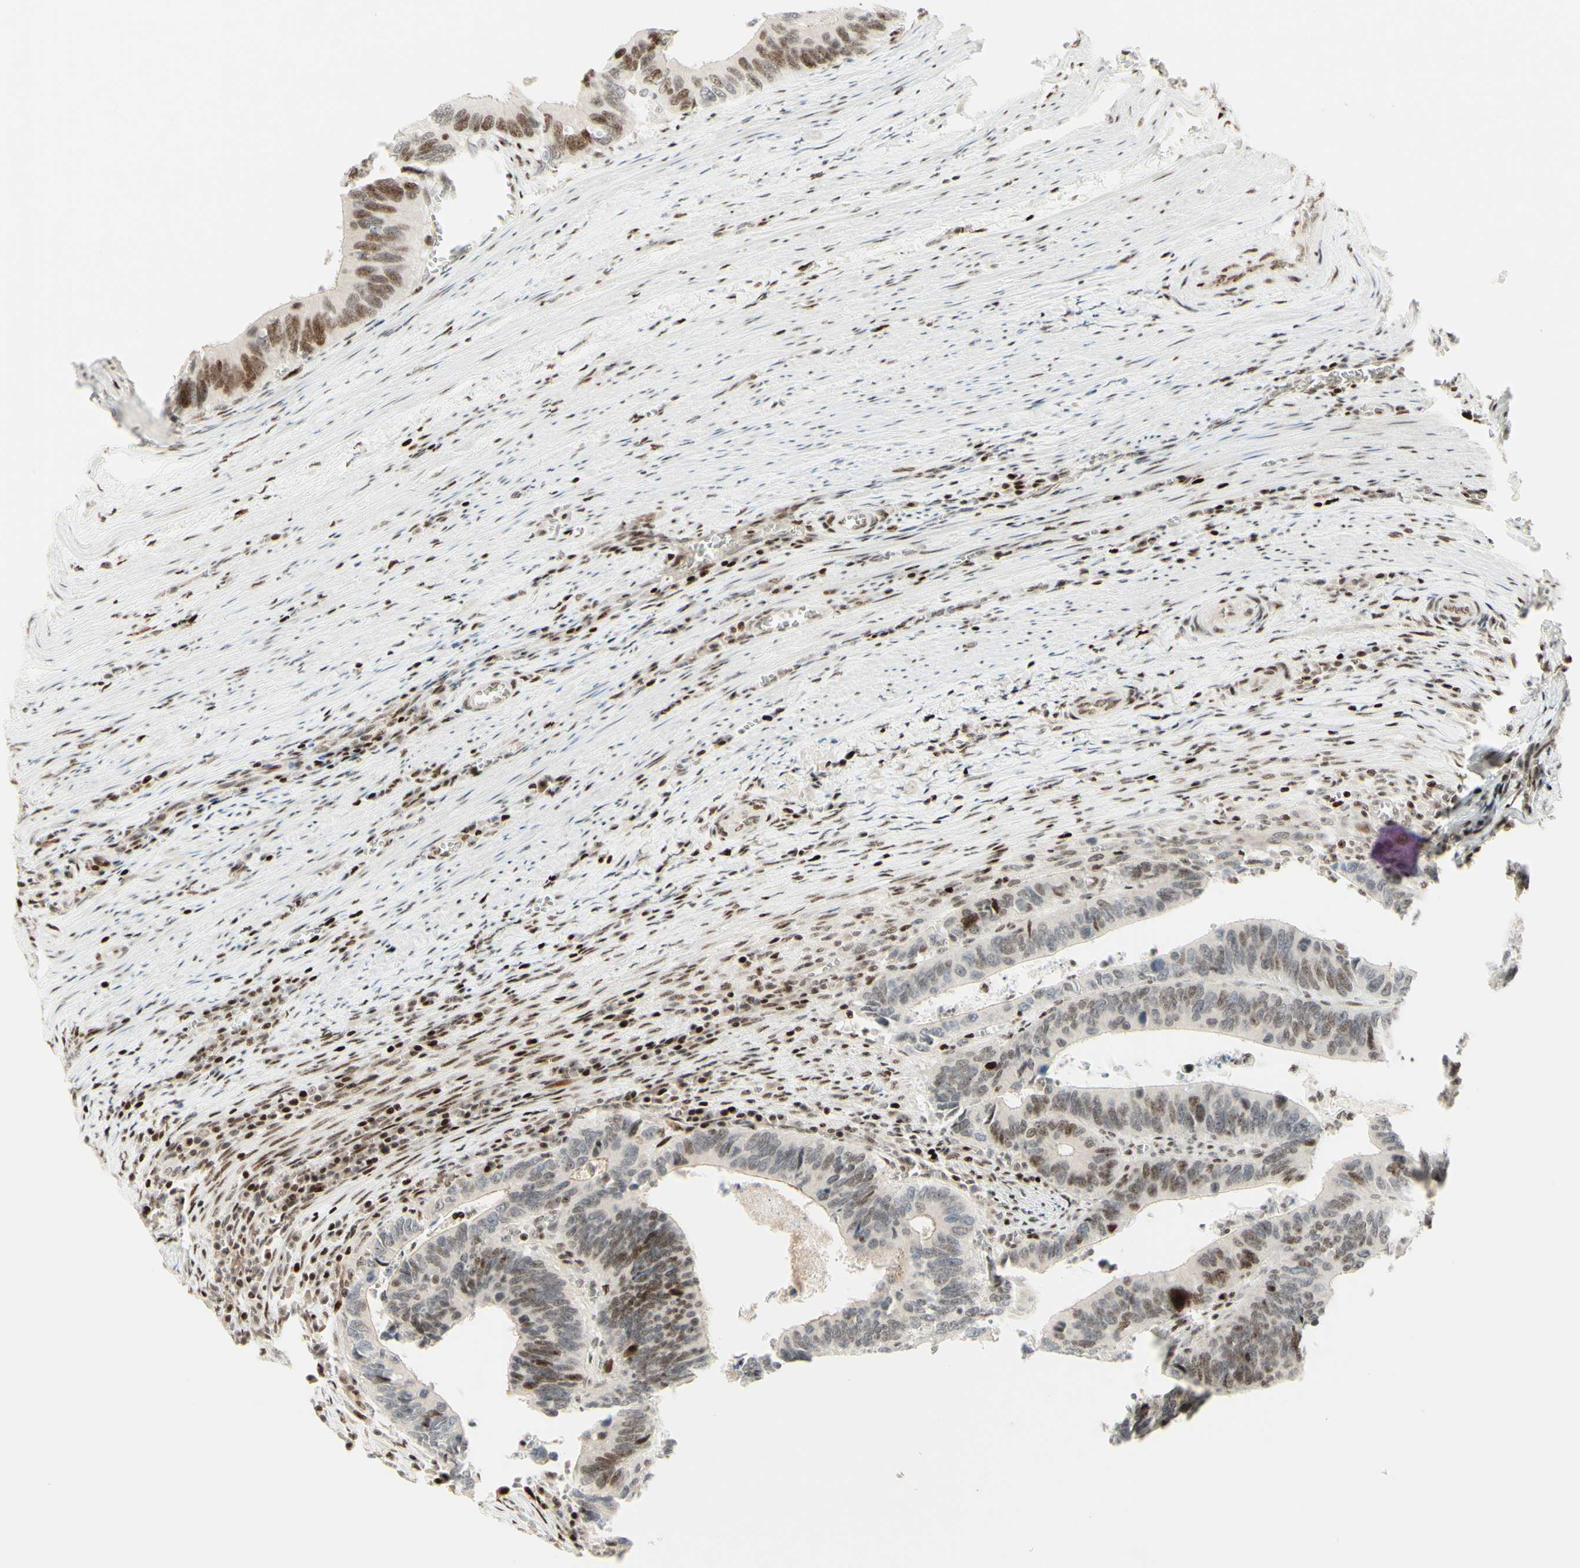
{"staining": {"intensity": "moderate", "quantity": "<25%", "location": "nuclear"}, "tissue": "colorectal cancer", "cell_type": "Tumor cells", "image_type": "cancer", "snomed": [{"axis": "morphology", "description": "Adenocarcinoma, NOS"}, {"axis": "topography", "description": "Colon"}], "caption": "About <25% of tumor cells in human colorectal cancer (adenocarcinoma) exhibit moderate nuclear protein staining as visualized by brown immunohistochemical staining.", "gene": "CDKL5", "patient": {"sex": "male", "age": 72}}